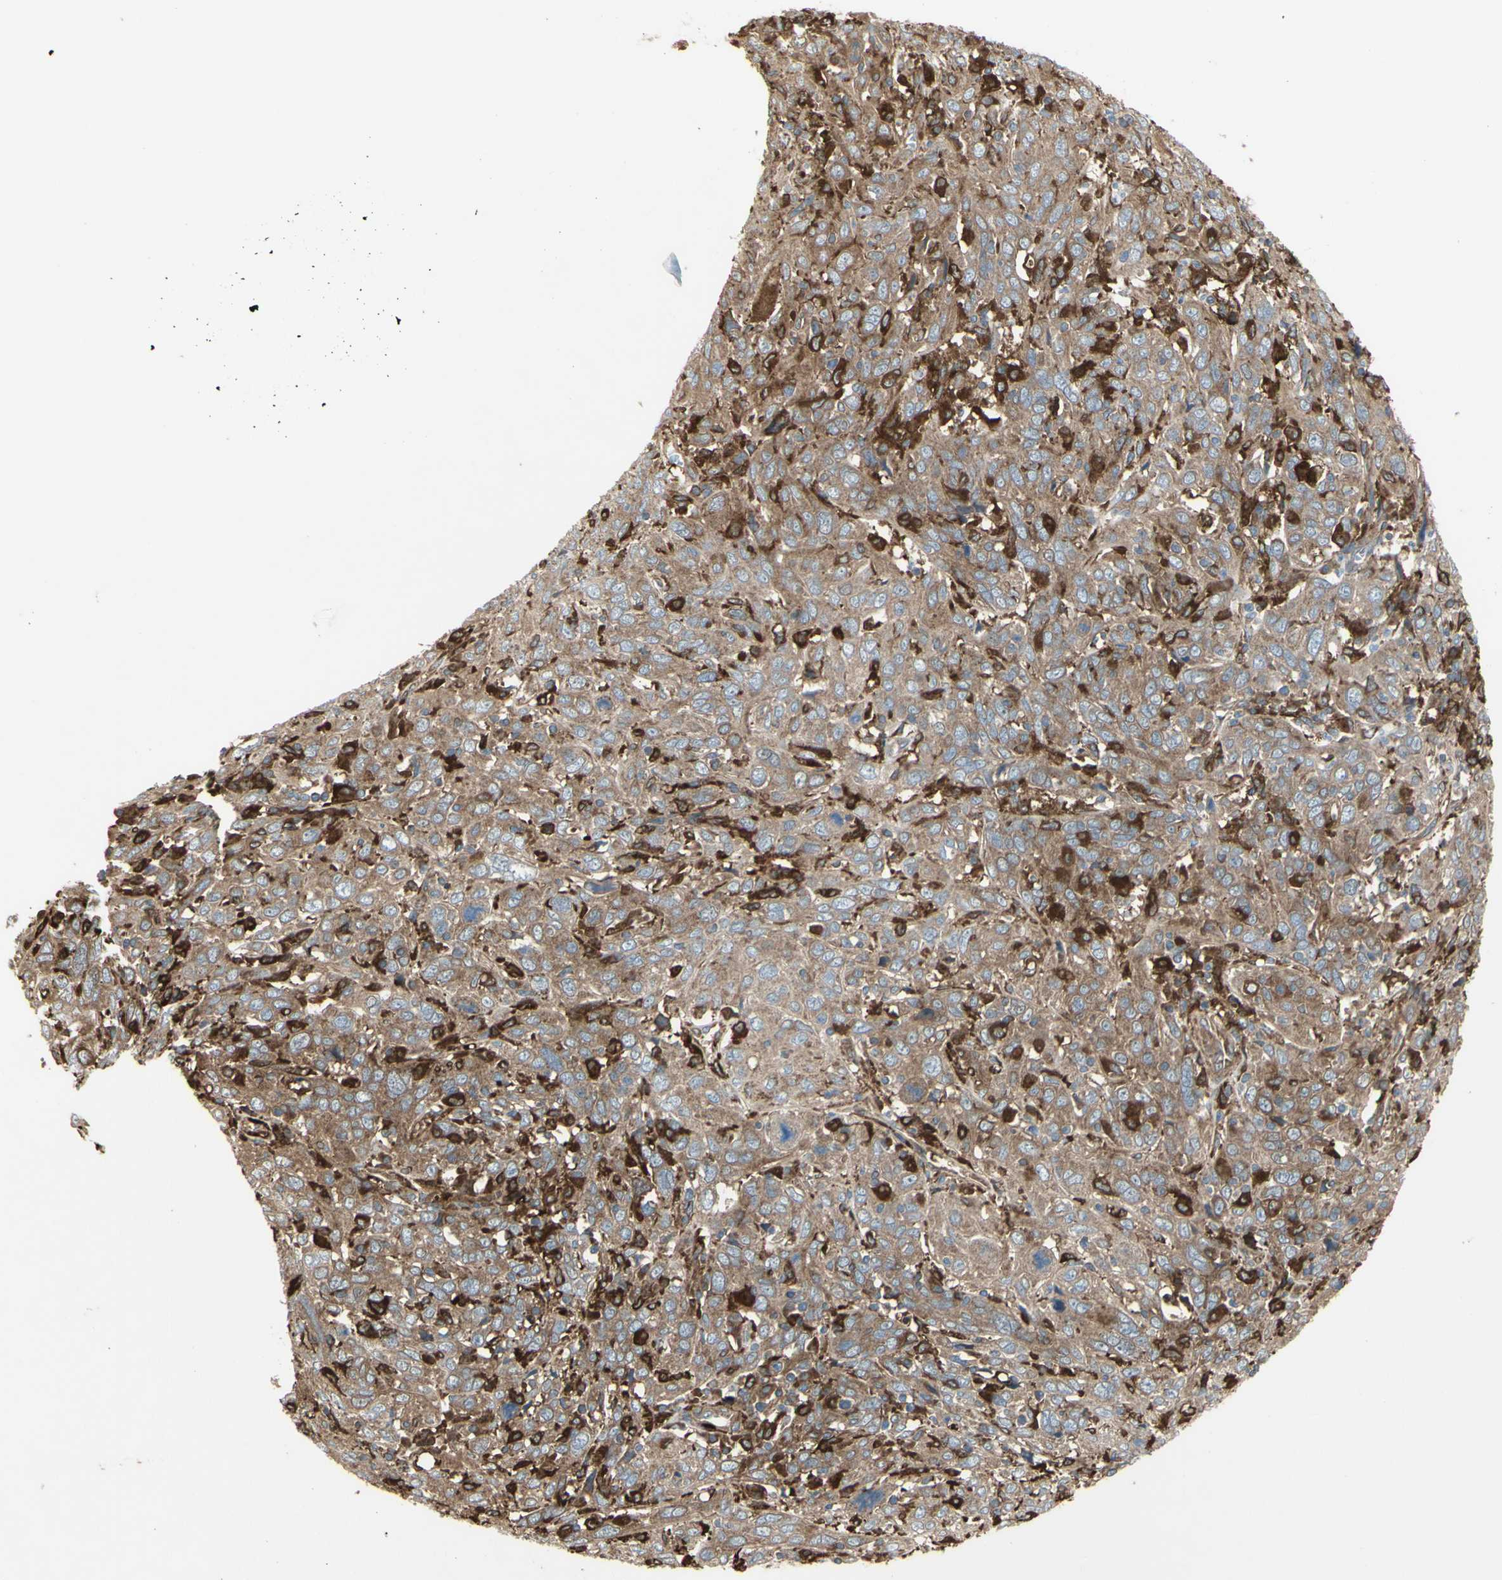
{"staining": {"intensity": "moderate", "quantity": ">75%", "location": "cytoplasmic/membranous"}, "tissue": "cervical cancer", "cell_type": "Tumor cells", "image_type": "cancer", "snomed": [{"axis": "morphology", "description": "Squamous cell carcinoma, NOS"}, {"axis": "topography", "description": "Cervix"}], "caption": "Cervical cancer (squamous cell carcinoma) stained with a protein marker displays moderate staining in tumor cells.", "gene": "IGSF9B", "patient": {"sex": "female", "age": 46}}